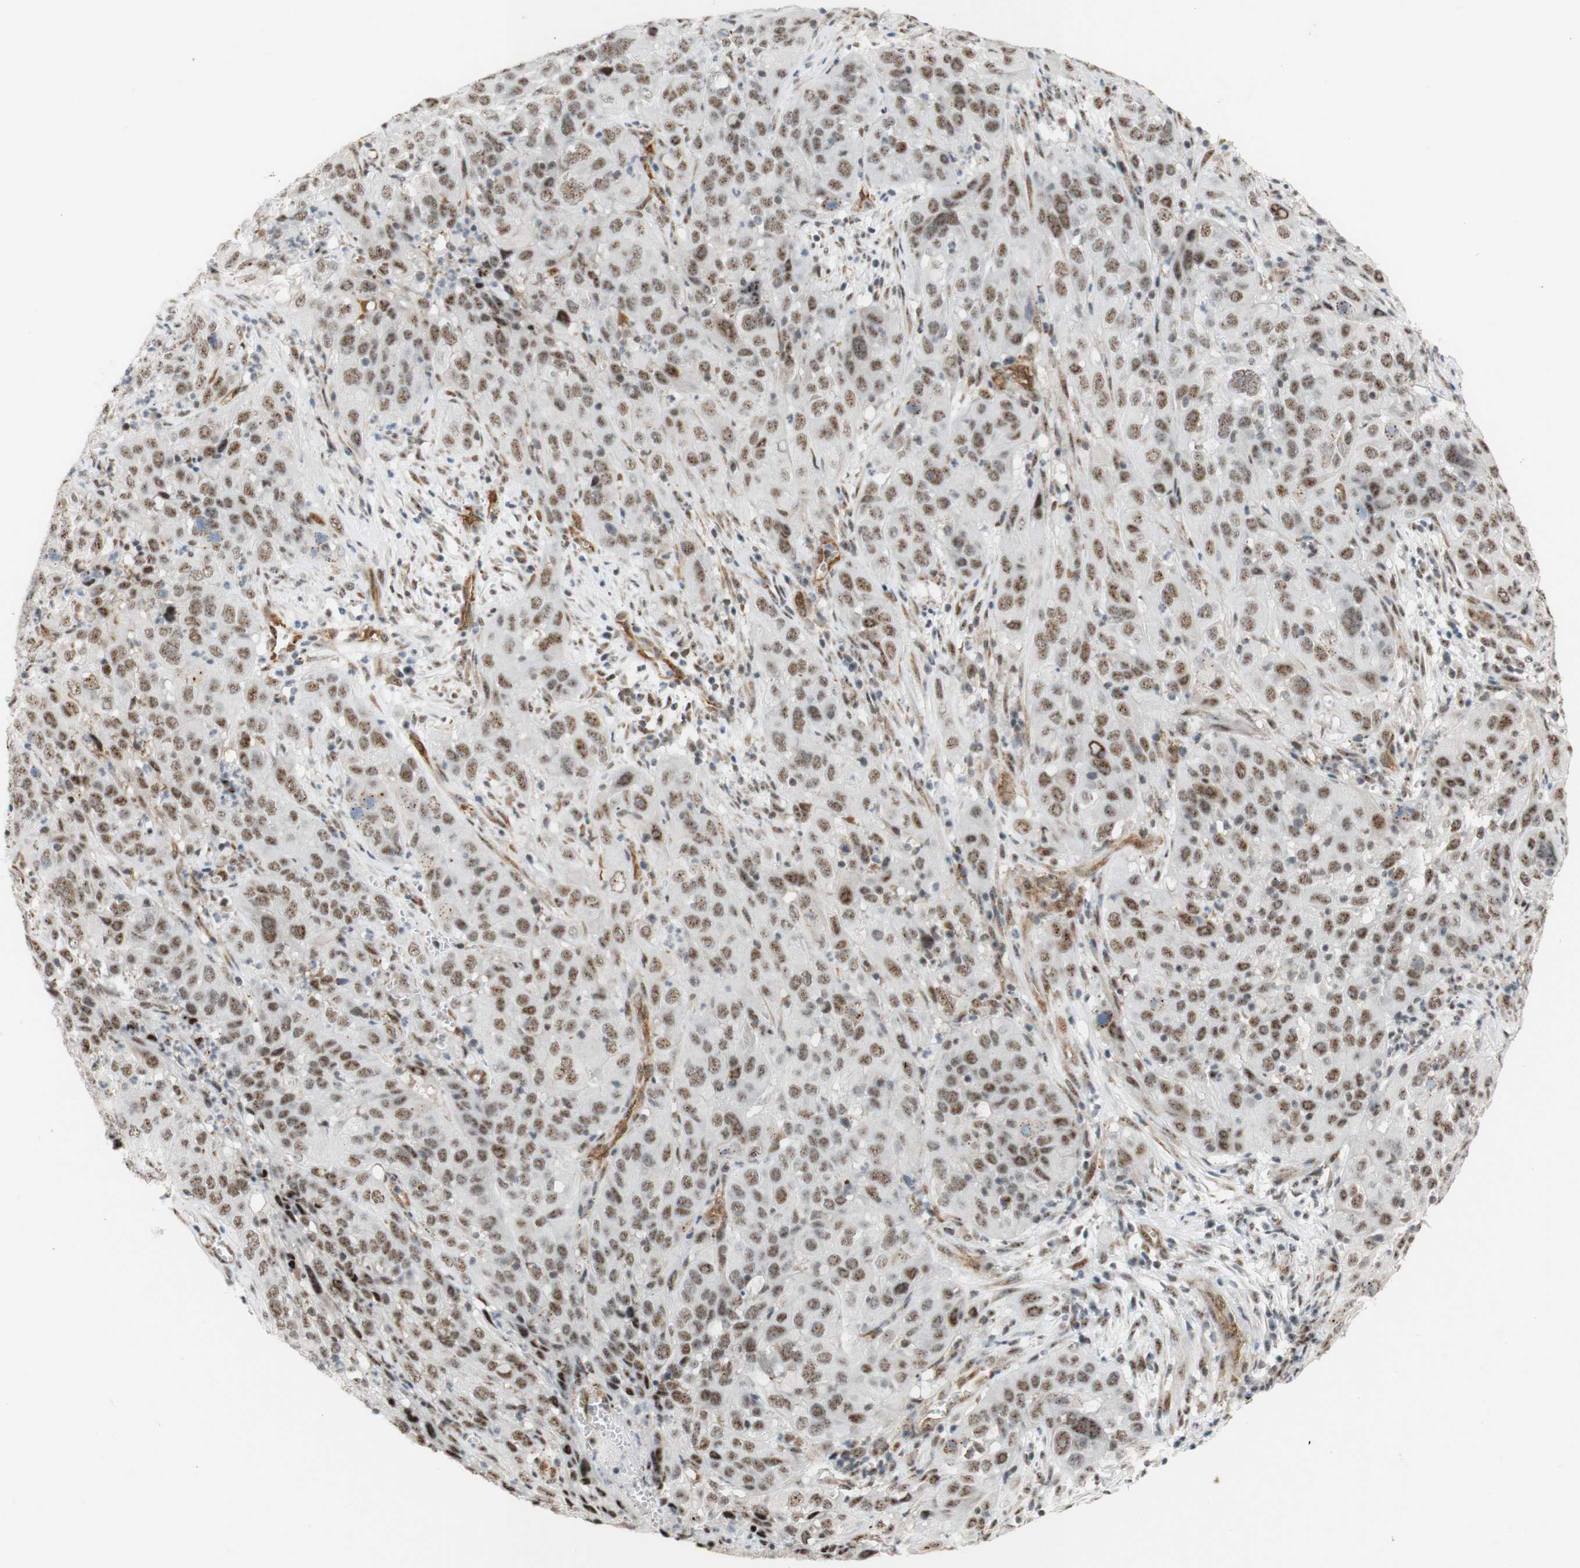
{"staining": {"intensity": "weak", "quantity": ">75%", "location": "nuclear"}, "tissue": "cervical cancer", "cell_type": "Tumor cells", "image_type": "cancer", "snomed": [{"axis": "morphology", "description": "Squamous cell carcinoma, NOS"}, {"axis": "topography", "description": "Cervix"}], "caption": "An immunohistochemistry histopathology image of tumor tissue is shown. Protein staining in brown shows weak nuclear positivity in cervical cancer (squamous cell carcinoma) within tumor cells.", "gene": "SAP18", "patient": {"sex": "female", "age": 32}}